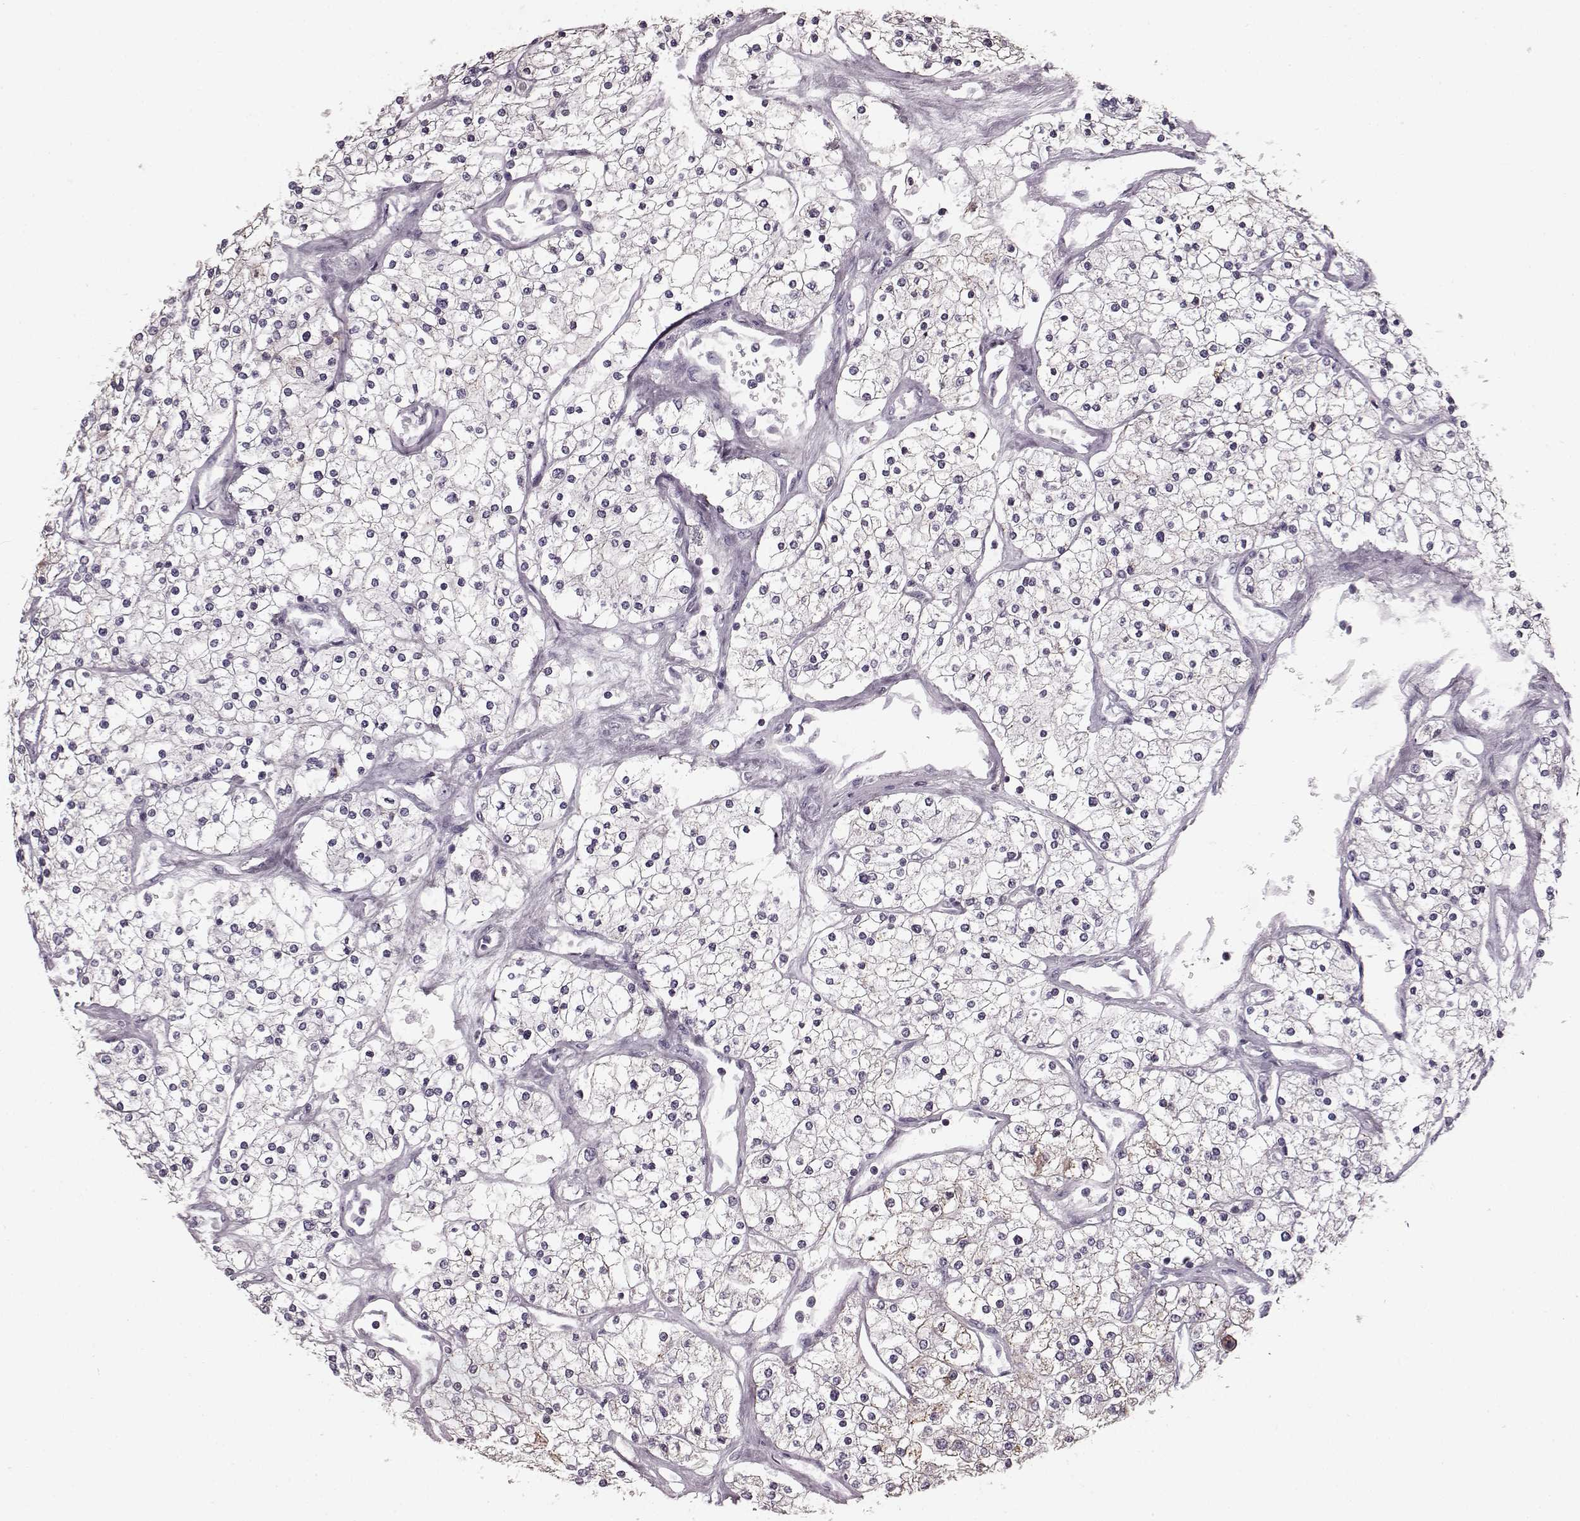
{"staining": {"intensity": "negative", "quantity": "none", "location": "none"}, "tissue": "renal cancer", "cell_type": "Tumor cells", "image_type": "cancer", "snomed": [{"axis": "morphology", "description": "Adenocarcinoma, NOS"}, {"axis": "topography", "description": "Kidney"}], "caption": "Immunohistochemical staining of human renal cancer (adenocarcinoma) demonstrates no significant positivity in tumor cells.", "gene": "CST7", "patient": {"sex": "male", "age": 80}}